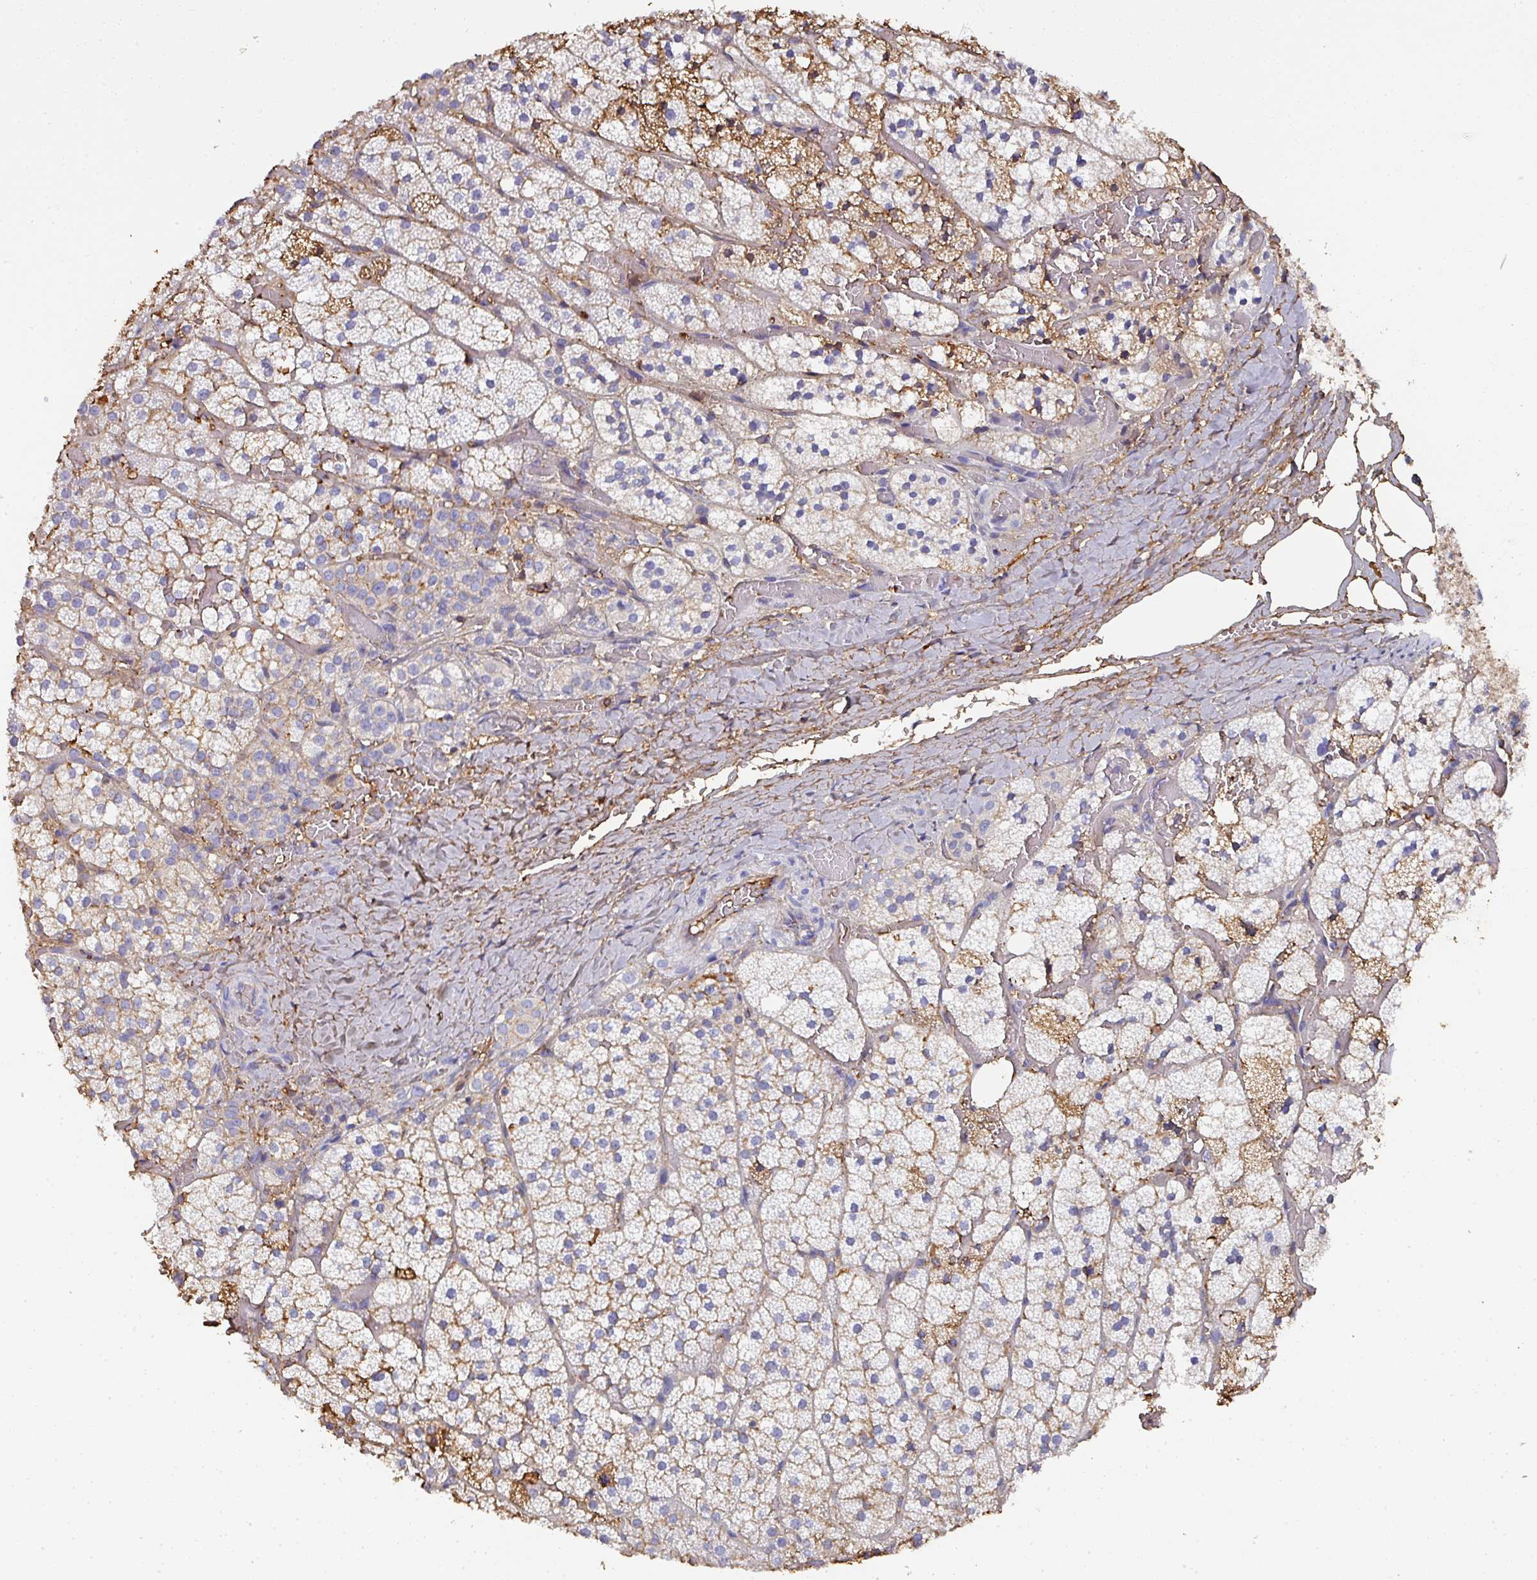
{"staining": {"intensity": "moderate", "quantity": "<25%", "location": "cytoplasmic/membranous"}, "tissue": "adrenal gland", "cell_type": "Glandular cells", "image_type": "normal", "snomed": [{"axis": "morphology", "description": "Normal tissue, NOS"}, {"axis": "topography", "description": "Adrenal gland"}], "caption": "High-magnification brightfield microscopy of benign adrenal gland stained with DAB (brown) and counterstained with hematoxylin (blue). glandular cells exhibit moderate cytoplasmic/membranous positivity is appreciated in approximately<25% of cells. Immunohistochemistry stains the protein of interest in brown and the nuclei are stained blue.", "gene": "ALB", "patient": {"sex": "male", "age": 53}}